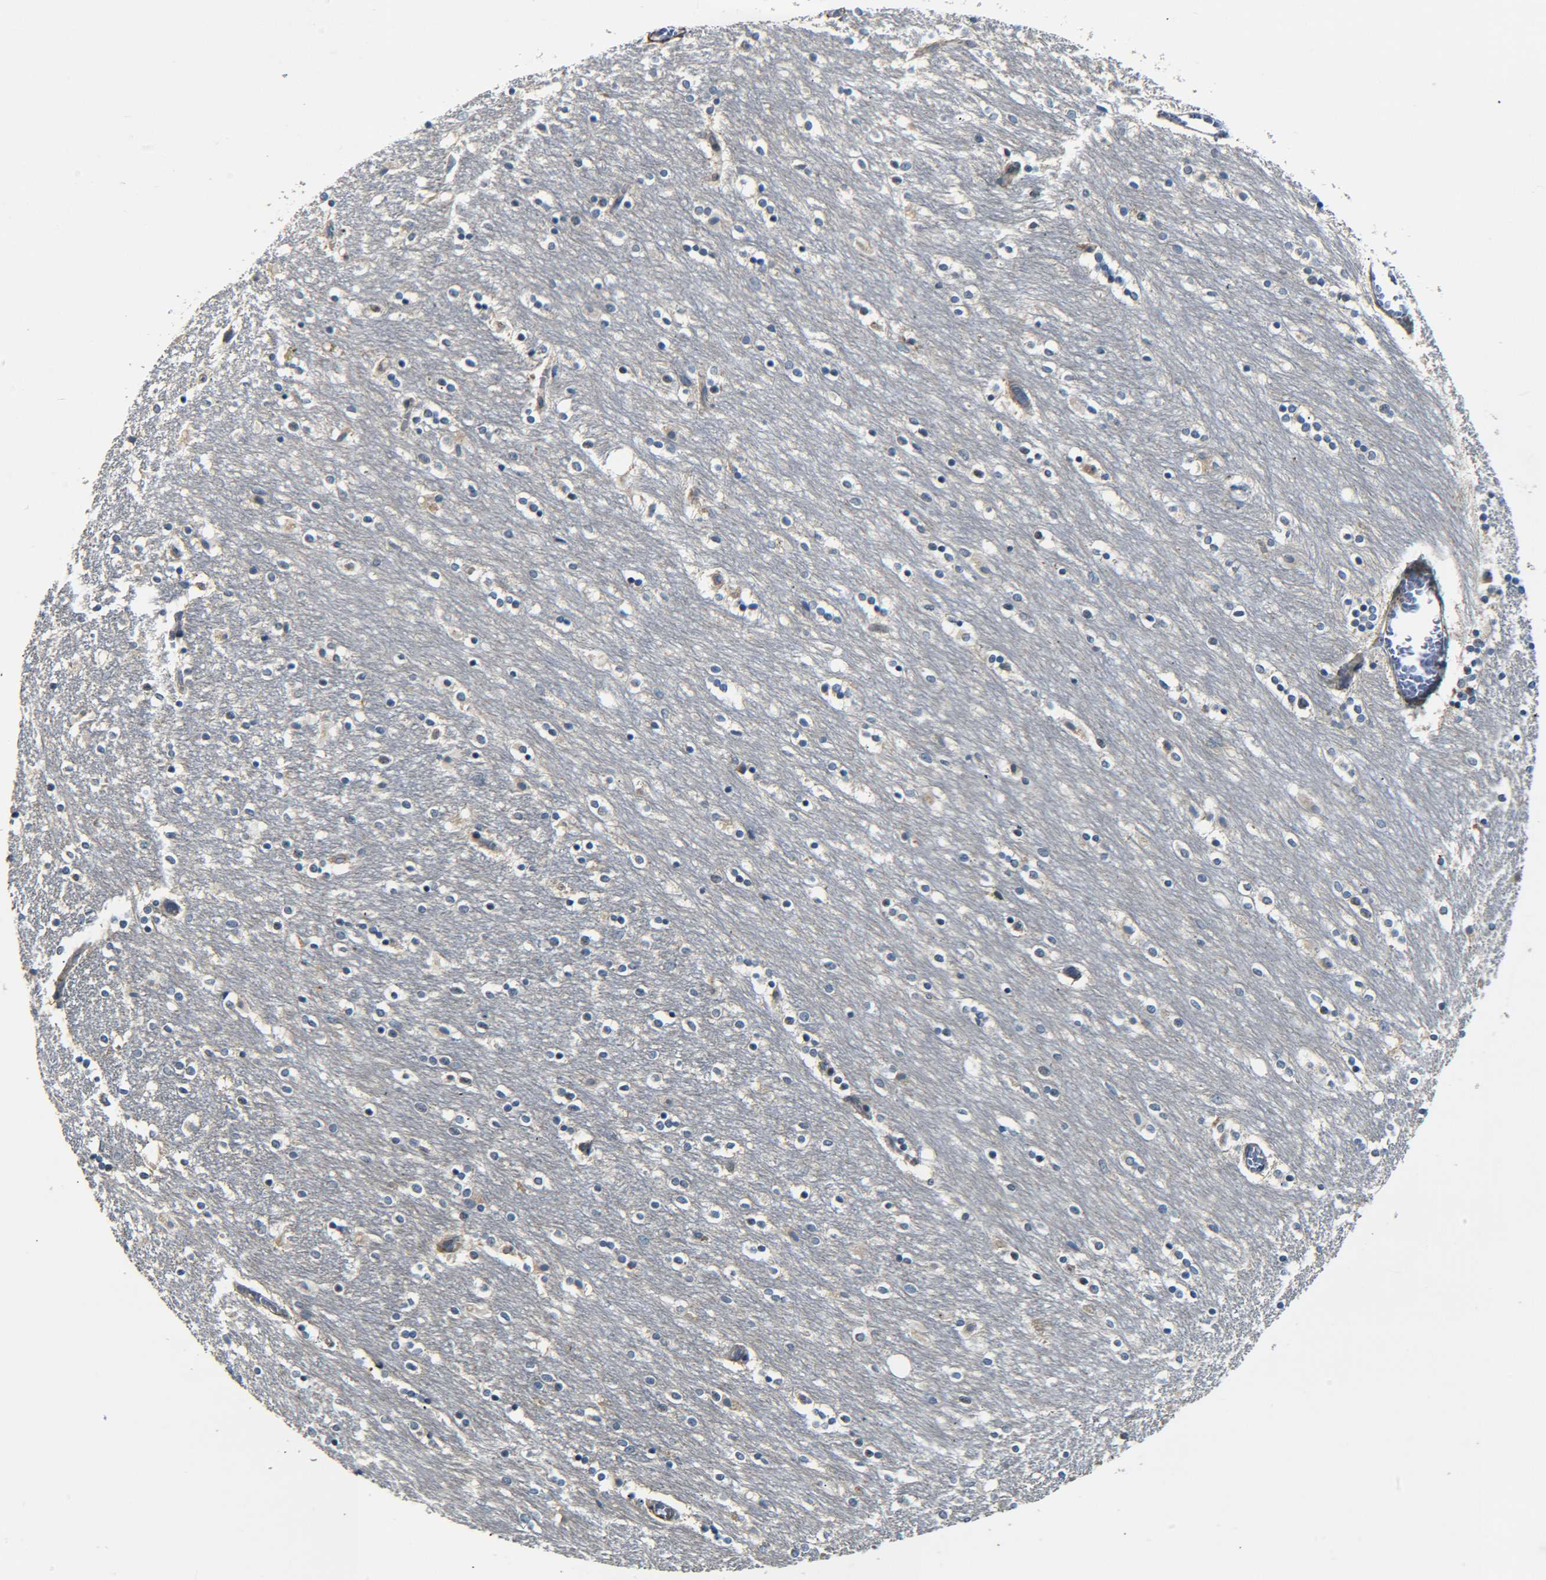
{"staining": {"intensity": "weak", "quantity": "<25%", "location": "cytoplasmic/membranous"}, "tissue": "caudate", "cell_type": "Glial cells", "image_type": "normal", "snomed": [{"axis": "morphology", "description": "Normal tissue, NOS"}, {"axis": "topography", "description": "Lateral ventricle wall"}], "caption": "An image of human caudate is negative for staining in glial cells. (DAB immunohistochemistry (IHC), high magnification).", "gene": "MEIS1", "patient": {"sex": "female", "age": 54}}